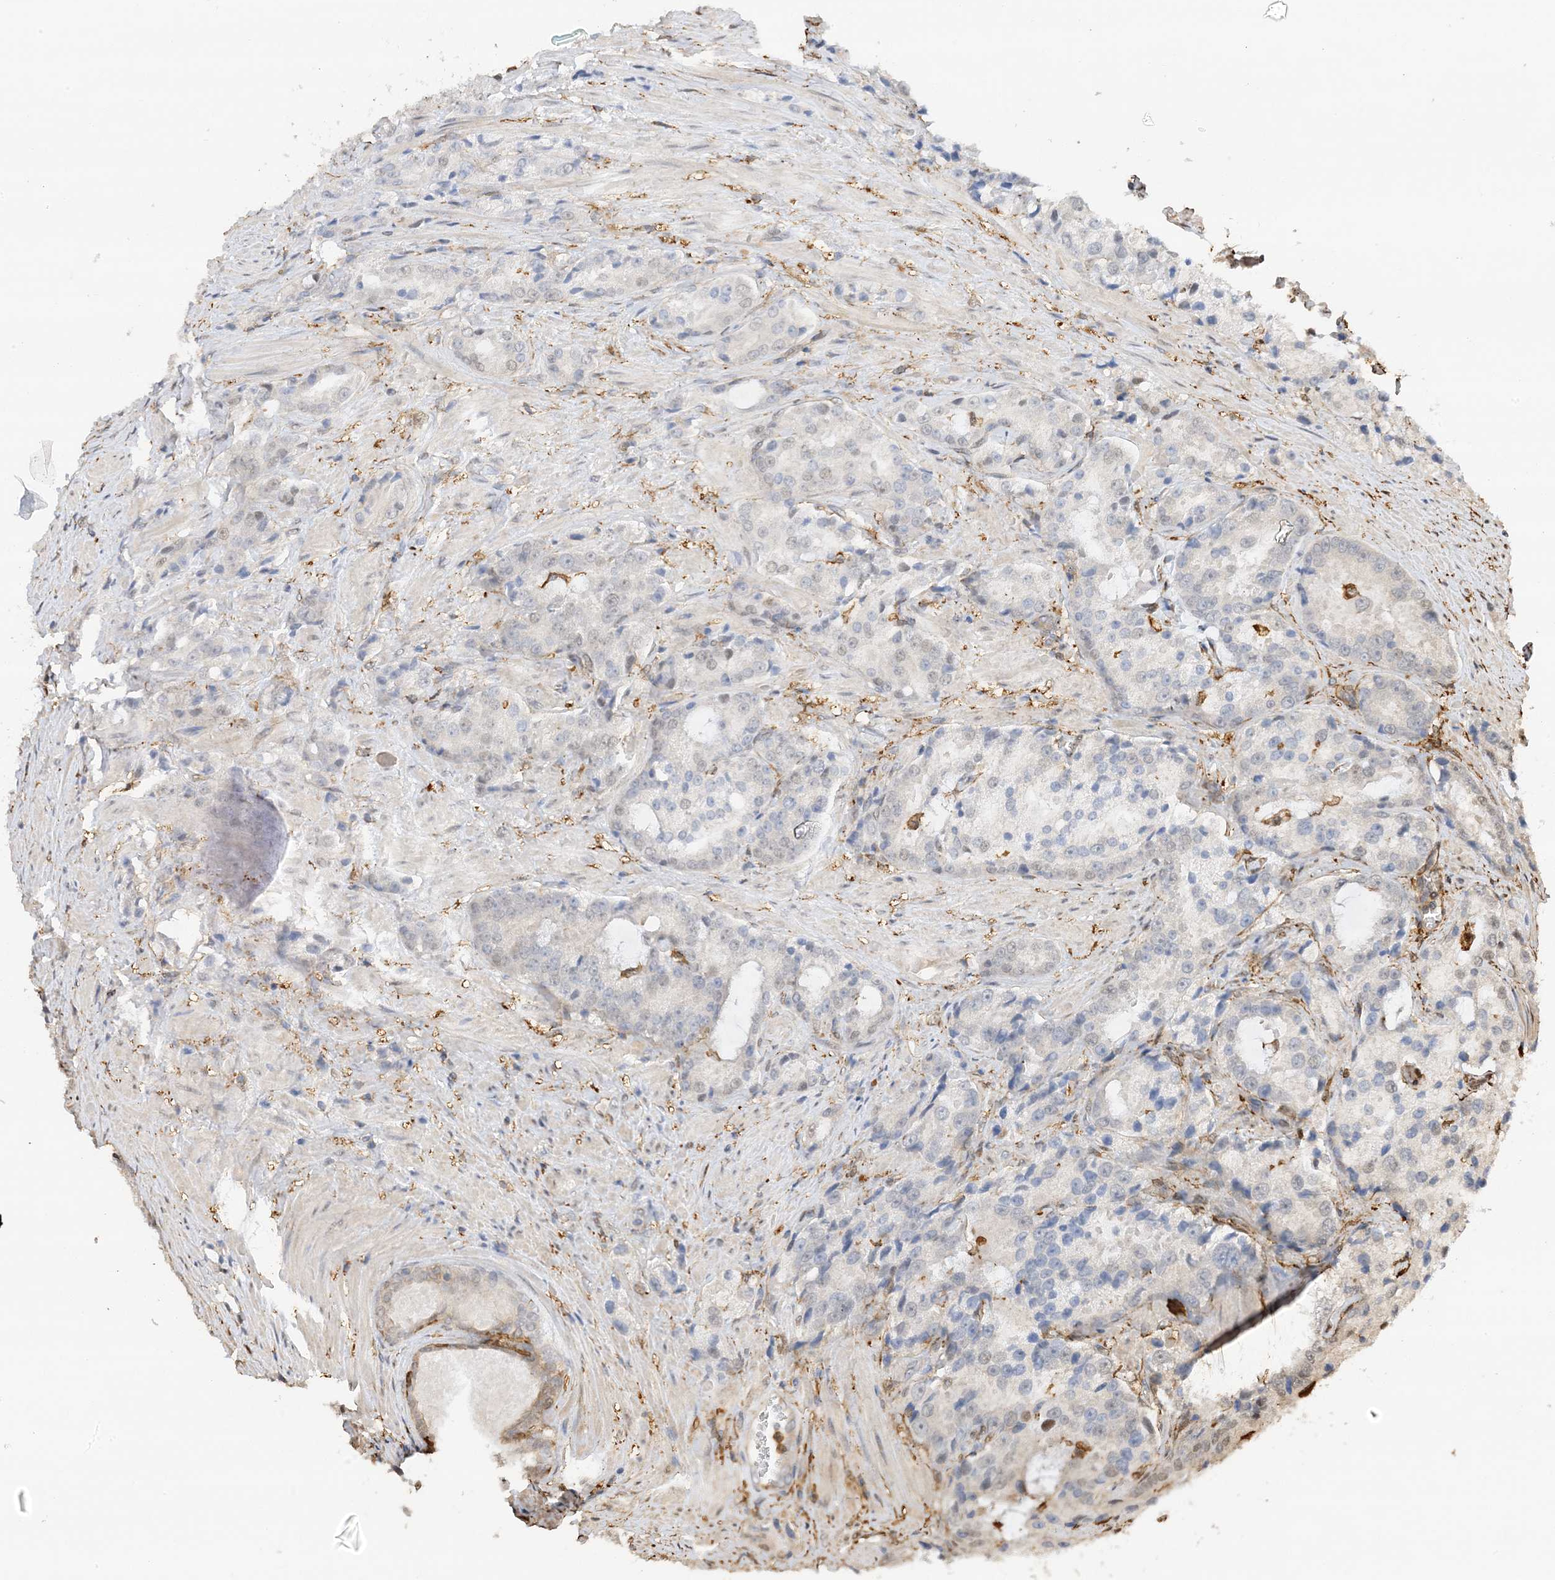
{"staining": {"intensity": "negative", "quantity": "none", "location": "none"}, "tissue": "prostate cancer", "cell_type": "Tumor cells", "image_type": "cancer", "snomed": [{"axis": "morphology", "description": "Adenocarcinoma, High grade"}, {"axis": "topography", "description": "Prostate"}], "caption": "Immunohistochemical staining of prostate adenocarcinoma (high-grade) reveals no significant staining in tumor cells. (DAB immunohistochemistry (IHC), high magnification).", "gene": "PHACTR2", "patient": {"sex": "male", "age": 66}}